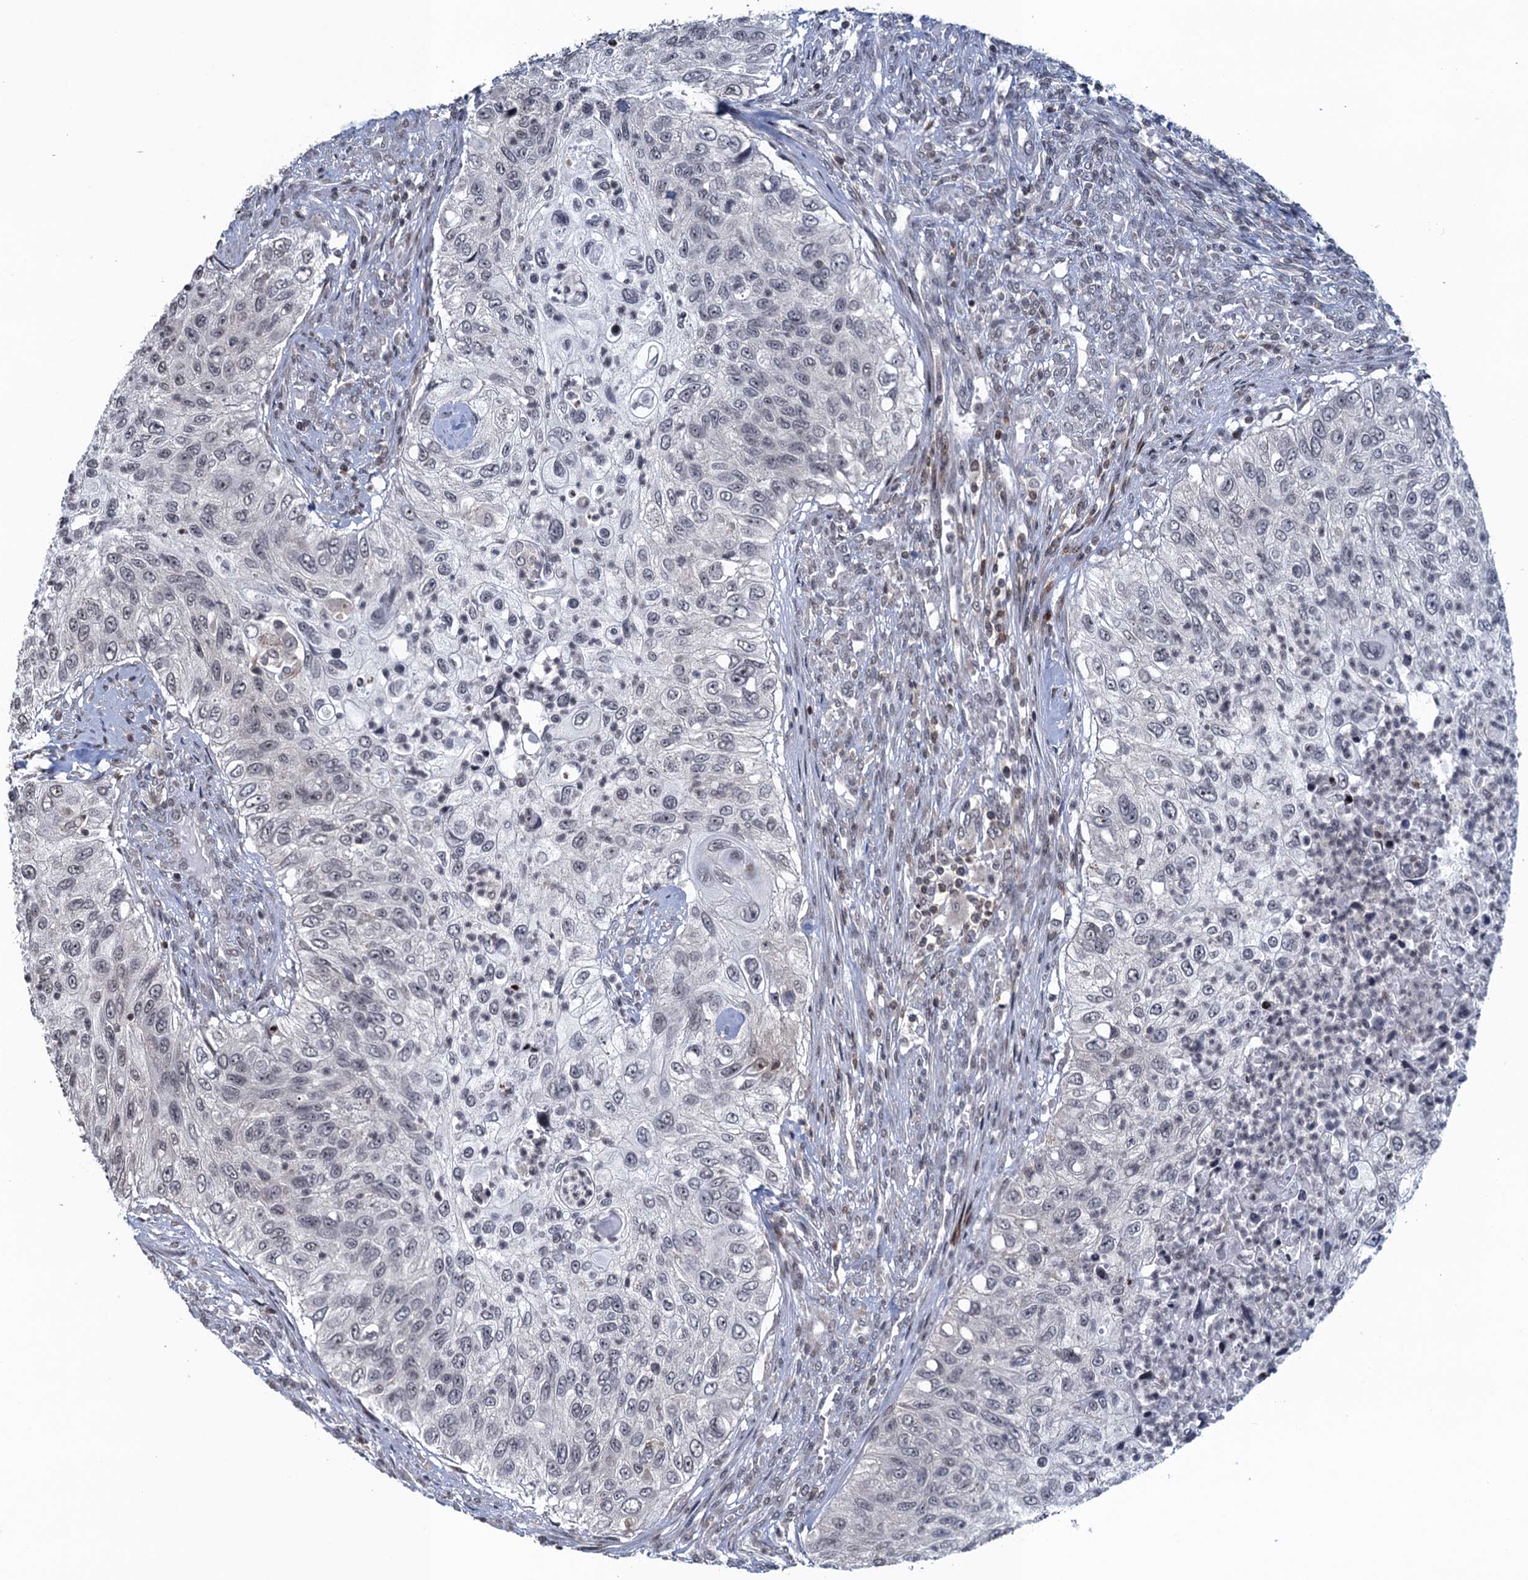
{"staining": {"intensity": "negative", "quantity": "none", "location": "none"}, "tissue": "urothelial cancer", "cell_type": "Tumor cells", "image_type": "cancer", "snomed": [{"axis": "morphology", "description": "Urothelial carcinoma, High grade"}, {"axis": "topography", "description": "Urinary bladder"}], "caption": "An image of high-grade urothelial carcinoma stained for a protein demonstrates no brown staining in tumor cells.", "gene": "FYB1", "patient": {"sex": "female", "age": 60}}